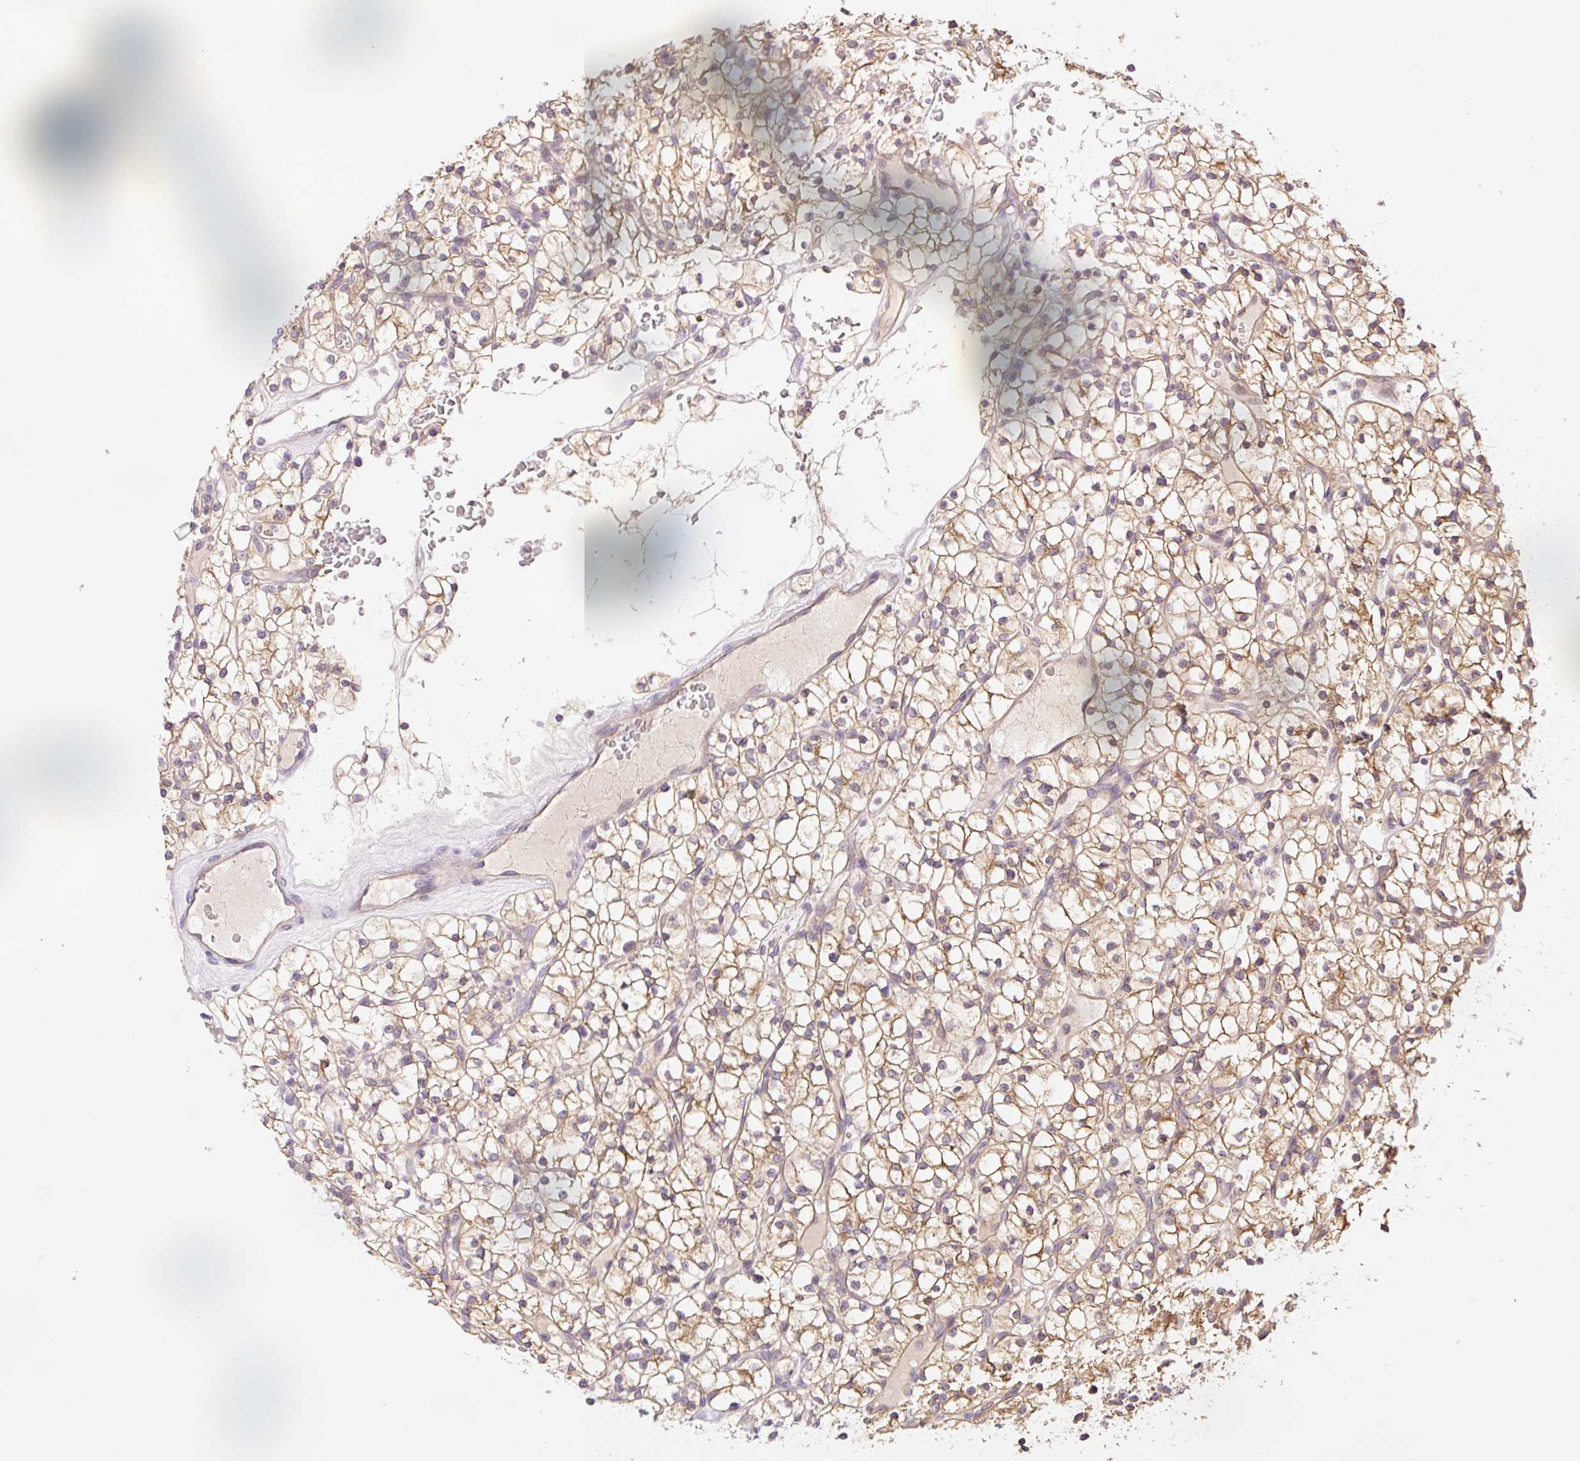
{"staining": {"intensity": "moderate", "quantity": ">75%", "location": "cytoplasmic/membranous"}, "tissue": "renal cancer", "cell_type": "Tumor cells", "image_type": "cancer", "snomed": [{"axis": "morphology", "description": "Adenocarcinoma, NOS"}, {"axis": "topography", "description": "Kidney"}], "caption": "The micrograph reveals immunohistochemical staining of adenocarcinoma (renal). There is moderate cytoplasmic/membranous expression is seen in about >75% of tumor cells.", "gene": "COX8A", "patient": {"sex": "female", "age": 64}}